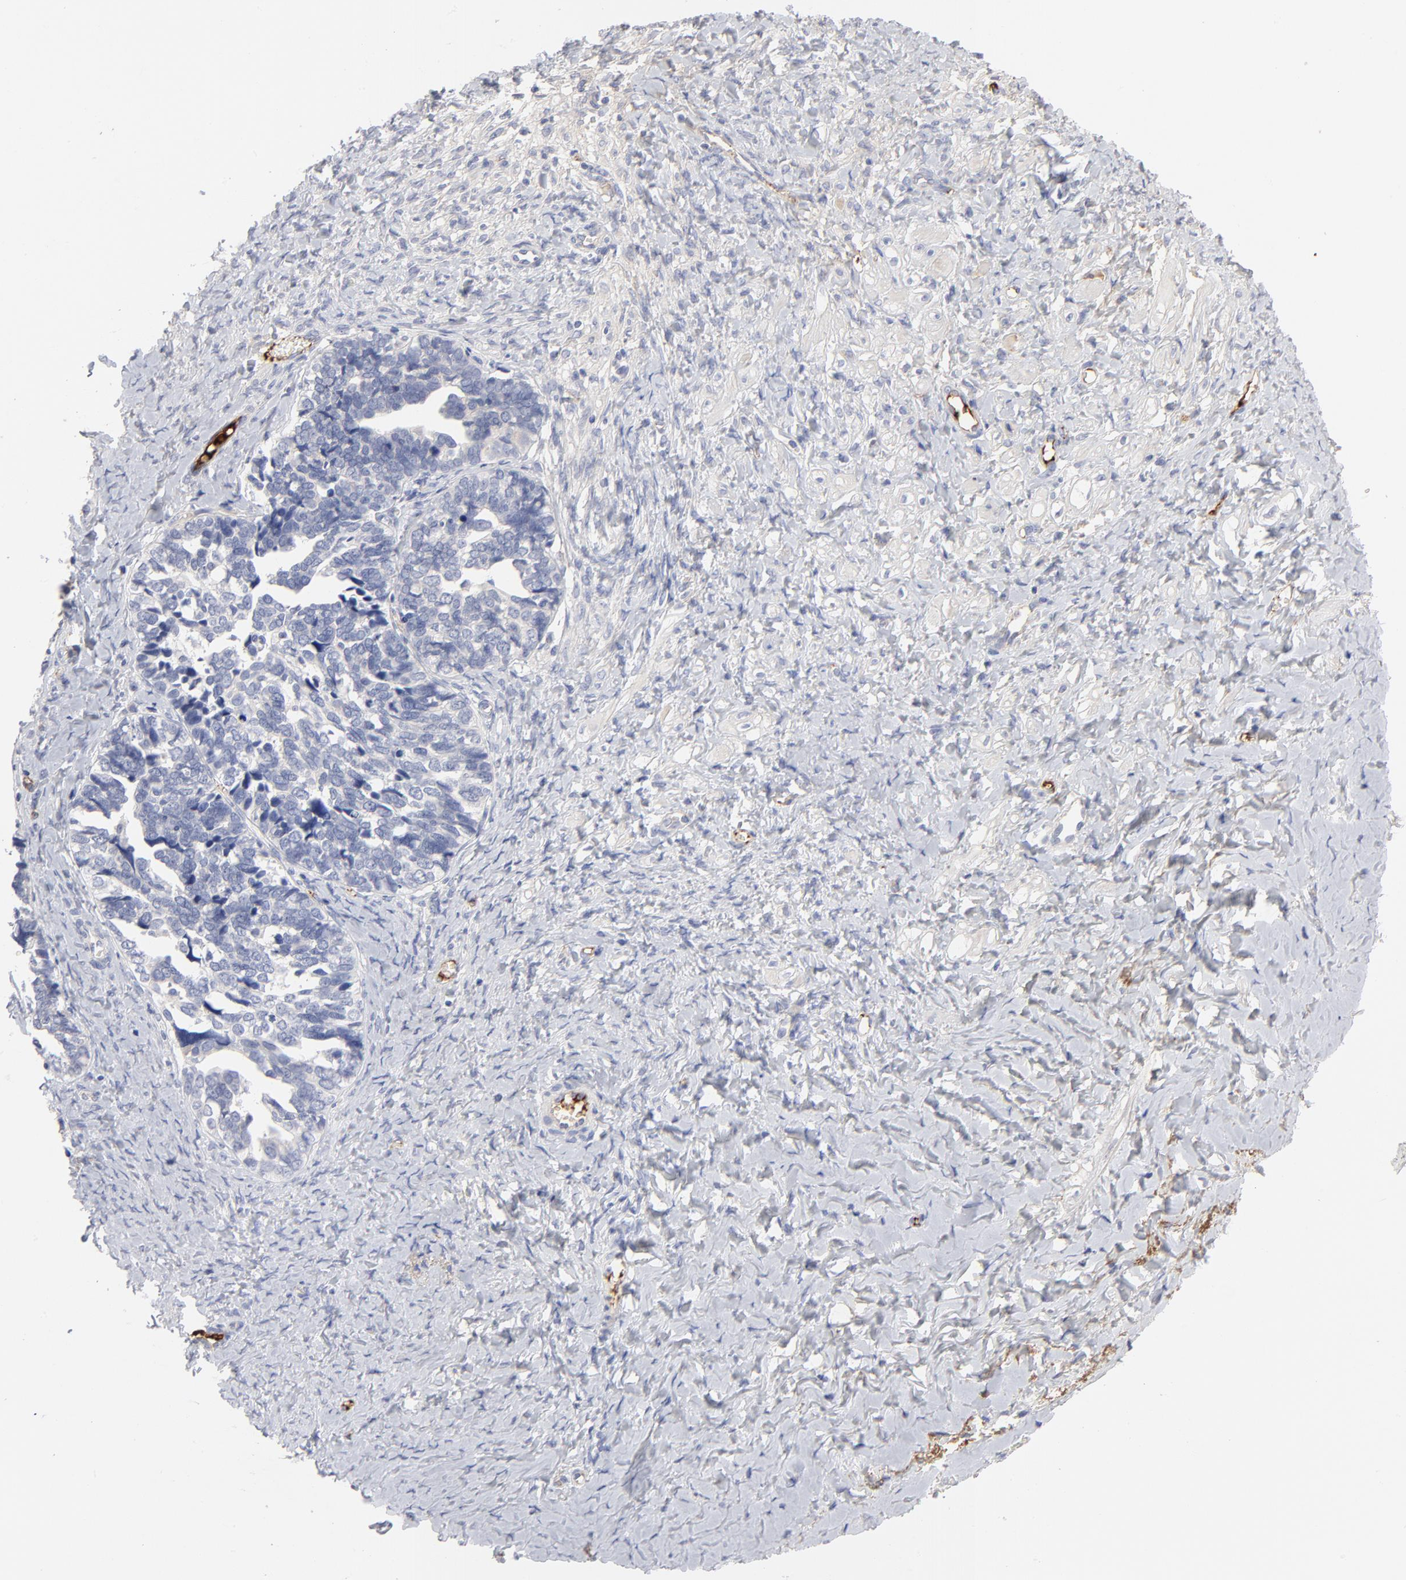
{"staining": {"intensity": "negative", "quantity": "none", "location": "none"}, "tissue": "ovarian cancer", "cell_type": "Tumor cells", "image_type": "cancer", "snomed": [{"axis": "morphology", "description": "Cystadenocarcinoma, serous, NOS"}, {"axis": "topography", "description": "Ovary"}], "caption": "The image demonstrates no significant positivity in tumor cells of ovarian cancer (serous cystadenocarcinoma).", "gene": "CCR3", "patient": {"sex": "female", "age": 77}}